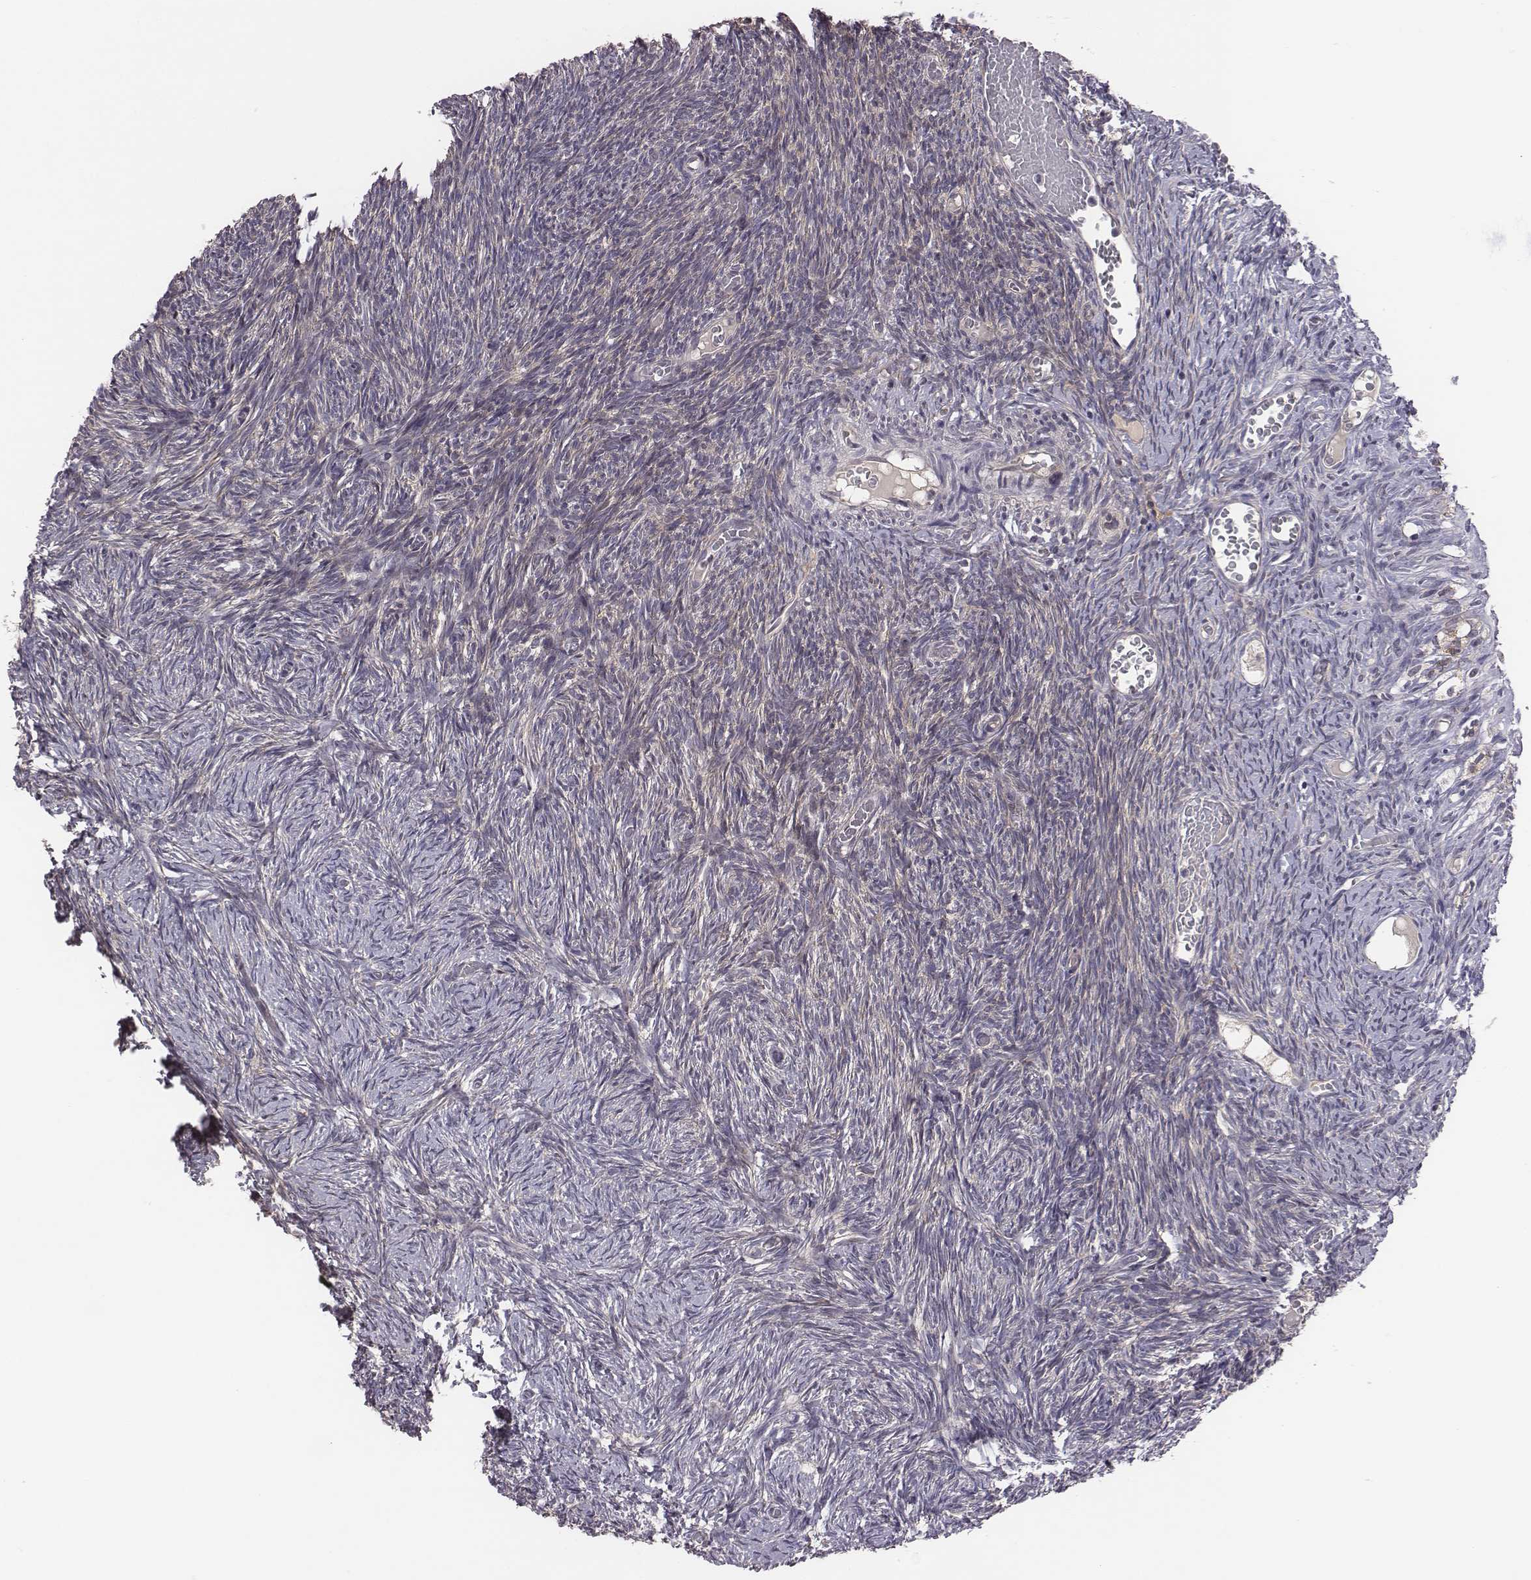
{"staining": {"intensity": "negative", "quantity": "none", "location": "none"}, "tissue": "ovary", "cell_type": "Ovarian stroma cells", "image_type": "normal", "snomed": [{"axis": "morphology", "description": "Normal tissue, NOS"}, {"axis": "topography", "description": "Ovary"}], "caption": "Immunohistochemical staining of benign human ovary displays no significant expression in ovarian stroma cells. (IHC, brightfield microscopy, high magnification).", "gene": "SMURF2", "patient": {"sex": "female", "age": 39}}